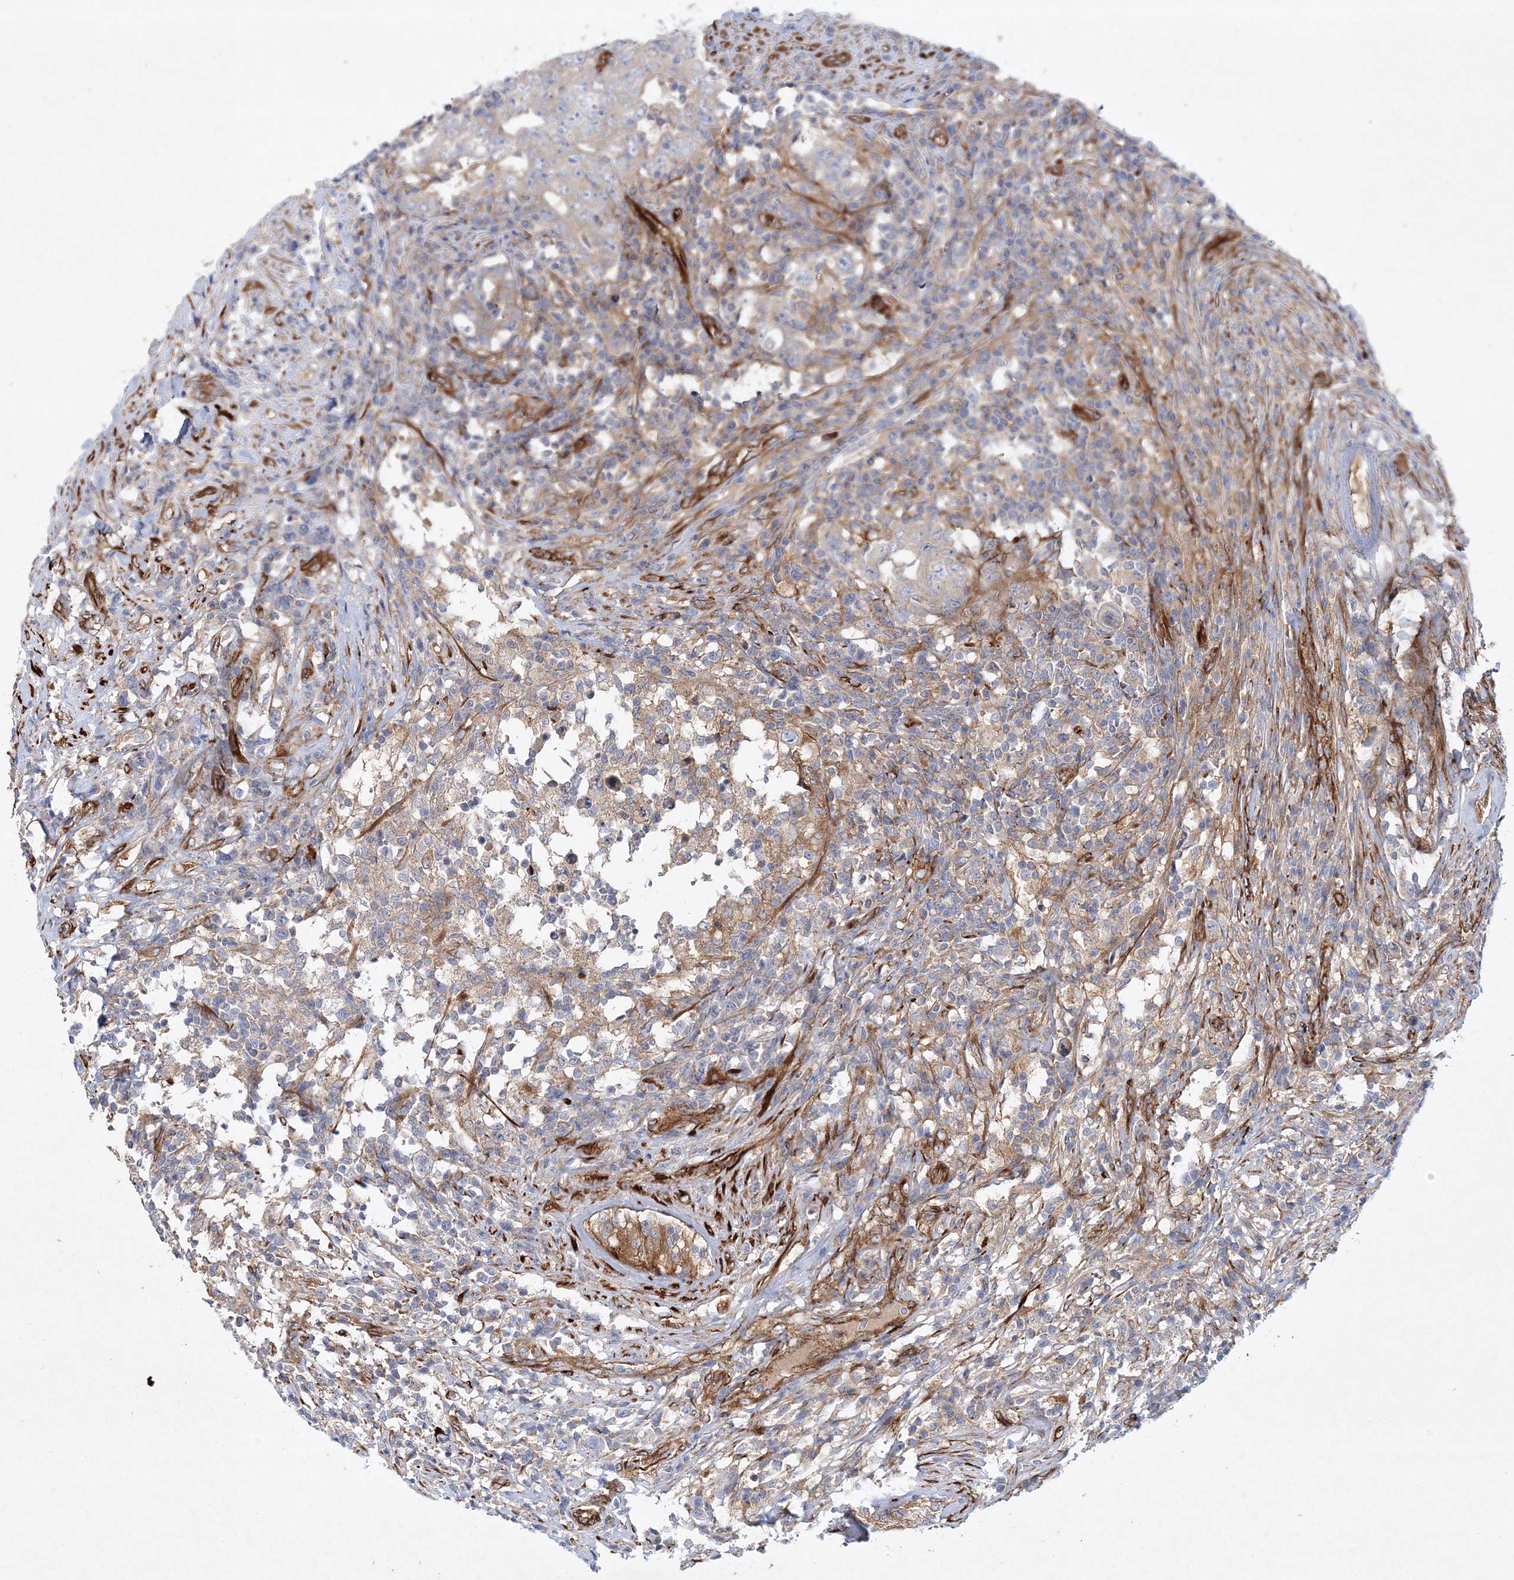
{"staining": {"intensity": "moderate", "quantity": "<25%", "location": "cytoplasmic/membranous"}, "tissue": "testis cancer", "cell_type": "Tumor cells", "image_type": "cancer", "snomed": [{"axis": "morphology", "description": "Carcinoma, Embryonal, NOS"}, {"axis": "topography", "description": "Testis"}], "caption": "Embryonal carcinoma (testis) stained for a protein (brown) demonstrates moderate cytoplasmic/membranous positive expression in about <25% of tumor cells.", "gene": "ZFYVE16", "patient": {"sex": "male", "age": 26}}